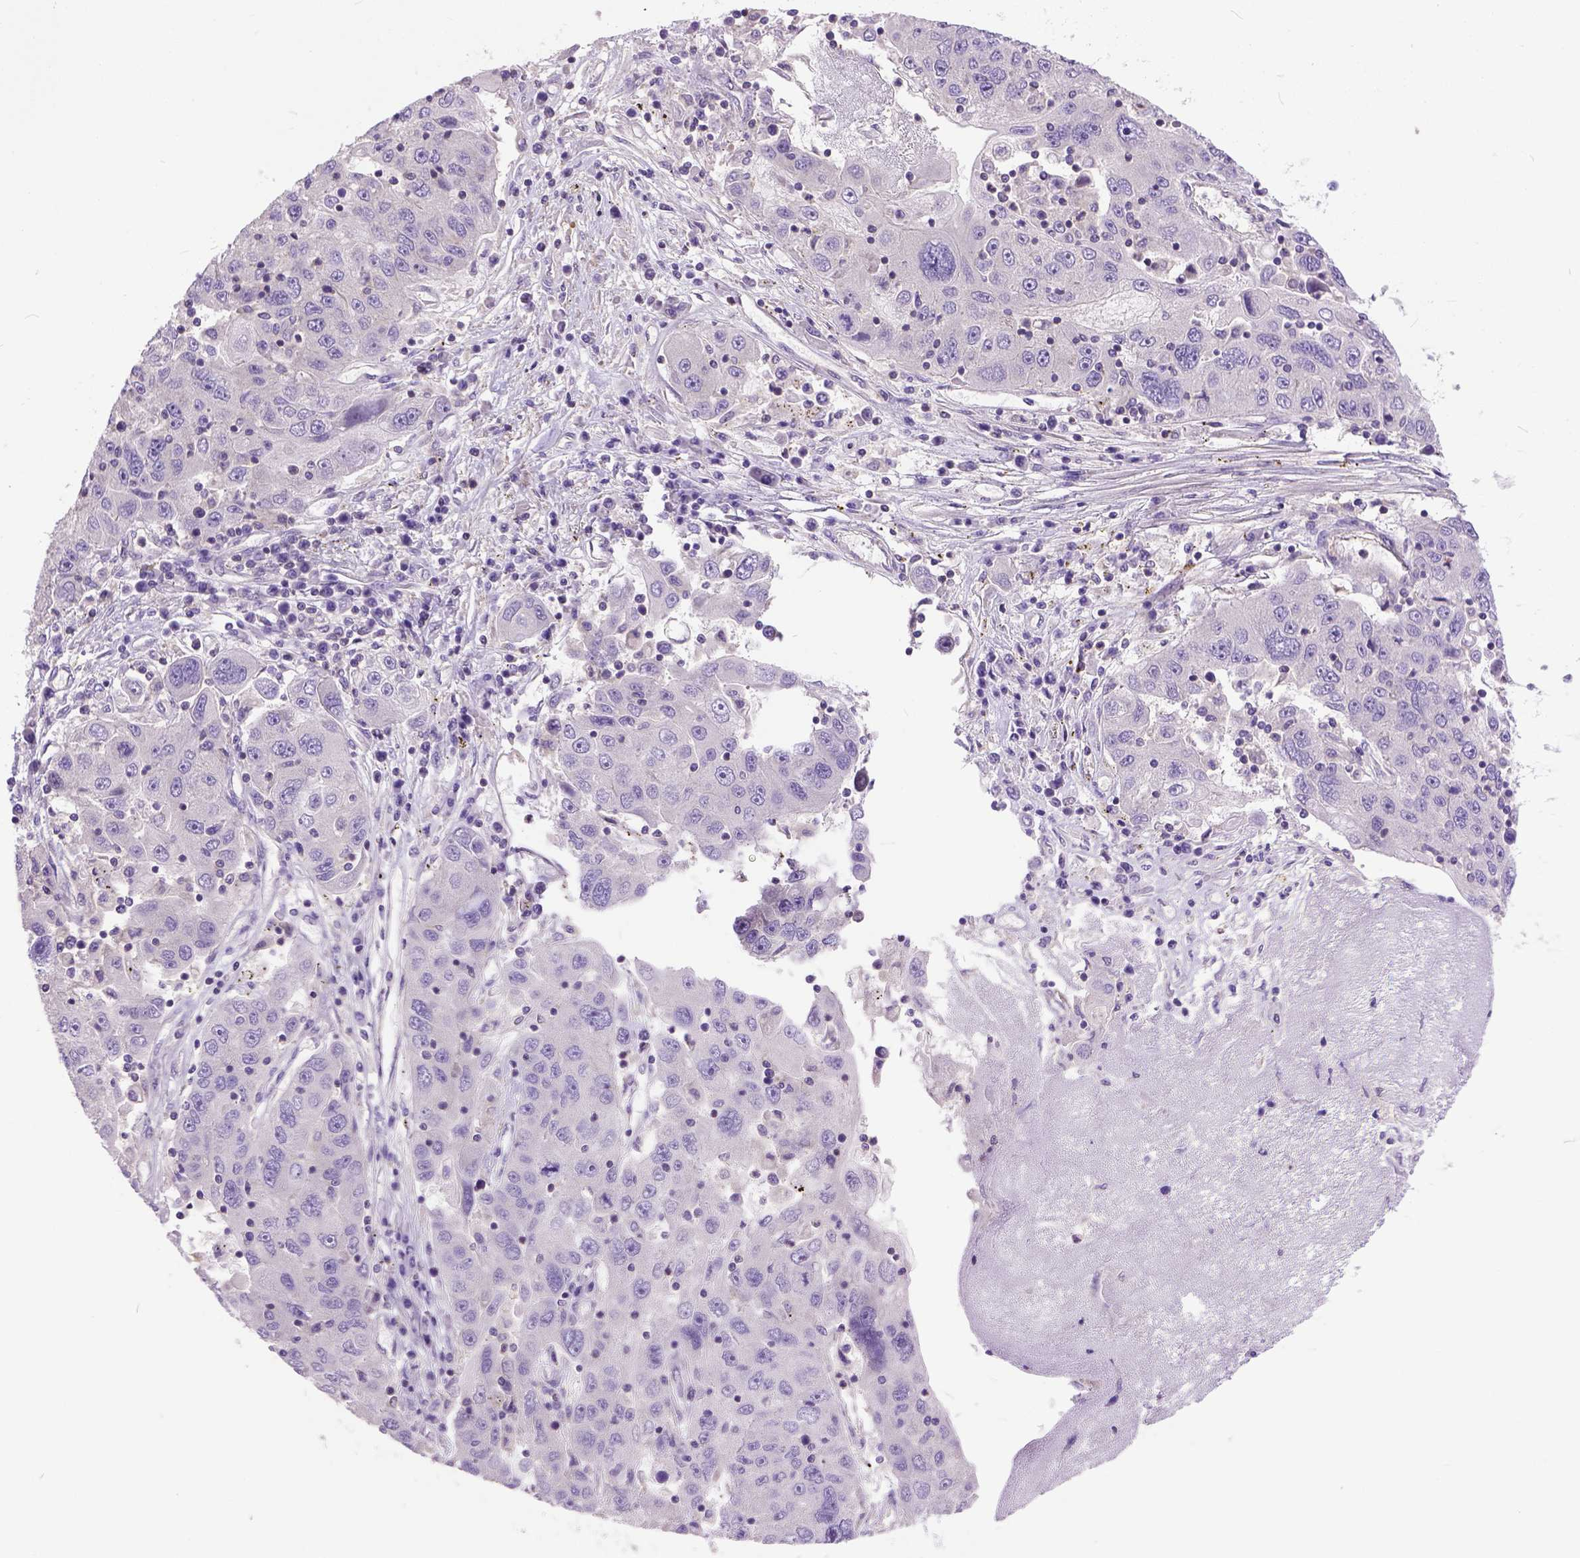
{"staining": {"intensity": "negative", "quantity": "none", "location": "none"}, "tissue": "stomach cancer", "cell_type": "Tumor cells", "image_type": "cancer", "snomed": [{"axis": "morphology", "description": "Adenocarcinoma, NOS"}, {"axis": "topography", "description": "Stomach"}], "caption": "Protein analysis of stomach adenocarcinoma demonstrates no significant positivity in tumor cells.", "gene": "BANF2", "patient": {"sex": "male", "age": 56}}